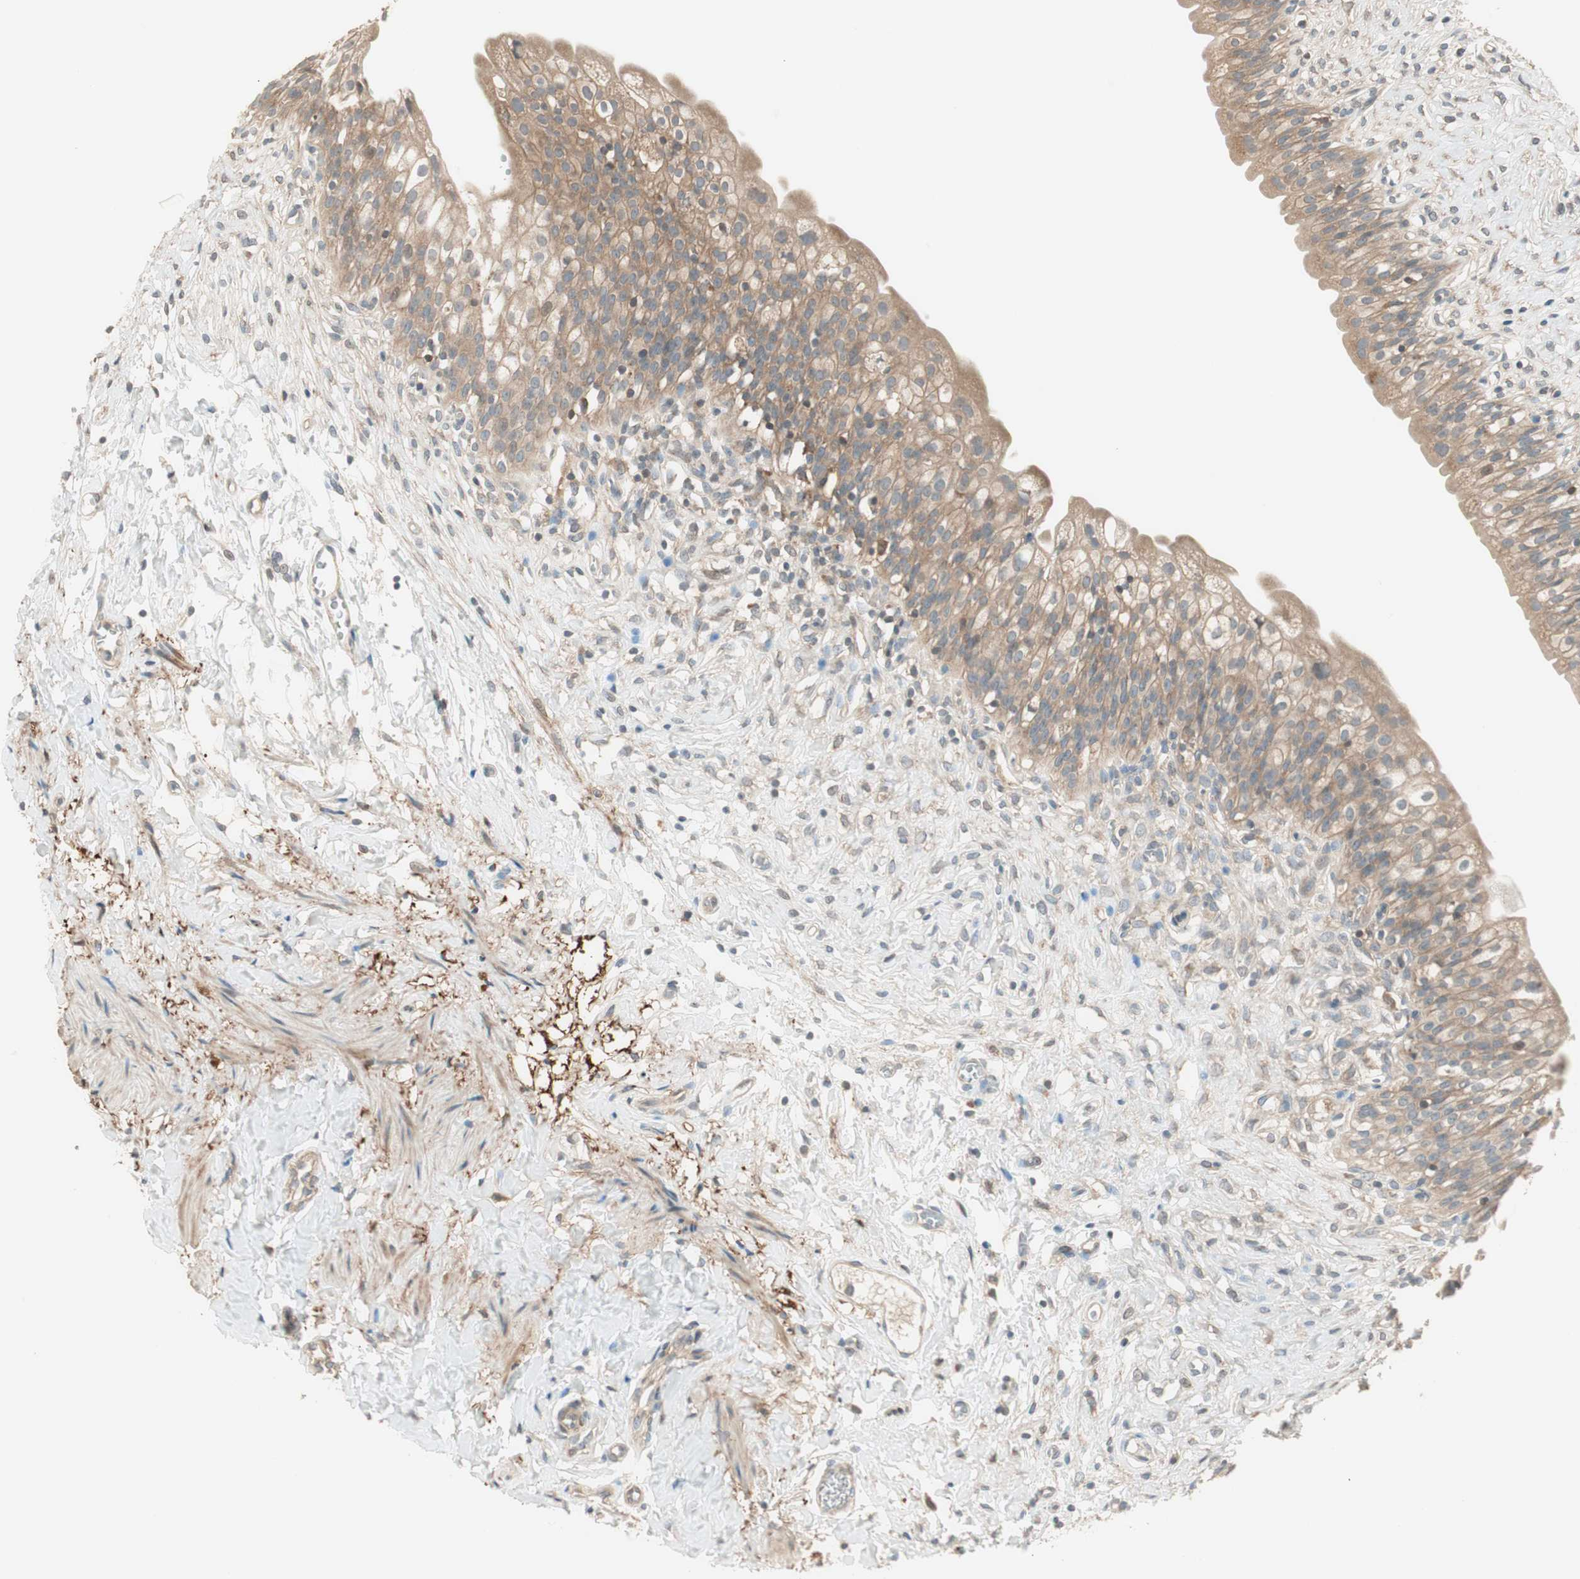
{"staining": {"intensity": "weak", "quantity": ">75%", "location": "cytoplasmic/membranous"}, "tissue": "urinary bladder", "cell_type": "Urothelial cells", "image_type": "normal", "snomed": [{"axis": "morphology", "description": "Normal tissue, NOS"}, {"axis": "morphology", "description": "Inflammation, NOS"}, {"axis": "topography", "description": "Urinary bladder"}], "caption": "A histopathology image showing weak cytoplasmic/membranous positivity in about >75% of urothelial cells in normal urinary bladder, as visualized by brown immunohistochemical staining.", "gene": "SFRP1", "patient": {"sex": "female", "age": 80}}